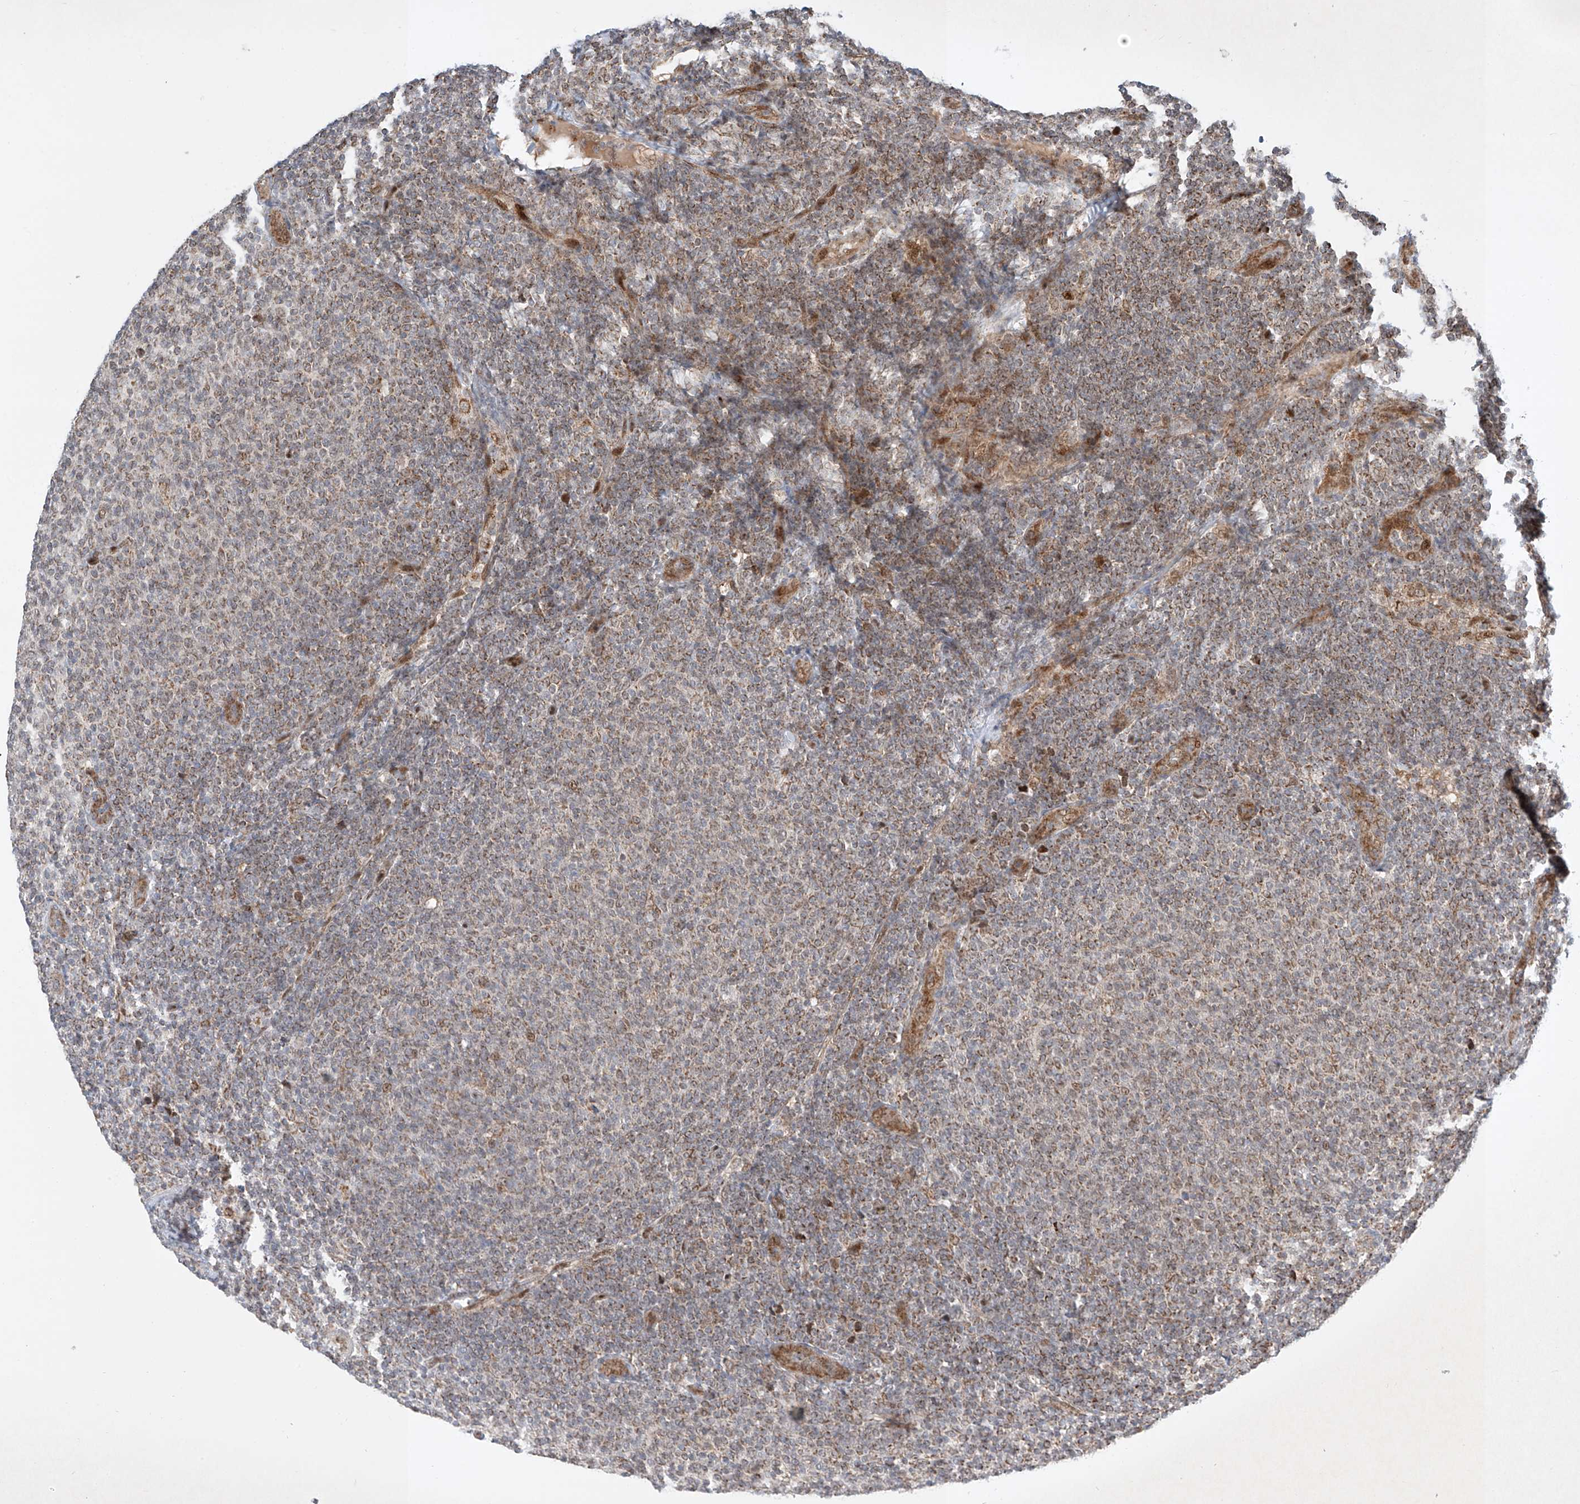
{"staining": {"intensity": "moderate", "quantity": "25%-75%", "location": "cytoplasmic/membranous"}, "tissue": "lymphoma", "cell_type": "Tumor cells", "image_type": "cancer", "snomed": [{"axis": "morphology", "description": "Malignant lymphoma, non-Hodgkin's type, Low grade"}, {"axis": "topography", "description": "Lymph node"}], "caption": "Tumor cells reveal medium levels of moderate cytoplasmic/membranous staining in about 25%-75% of cells in lymphoma.", "gene": "EPG5", "patient": {"sex": "male", "age": 66}}